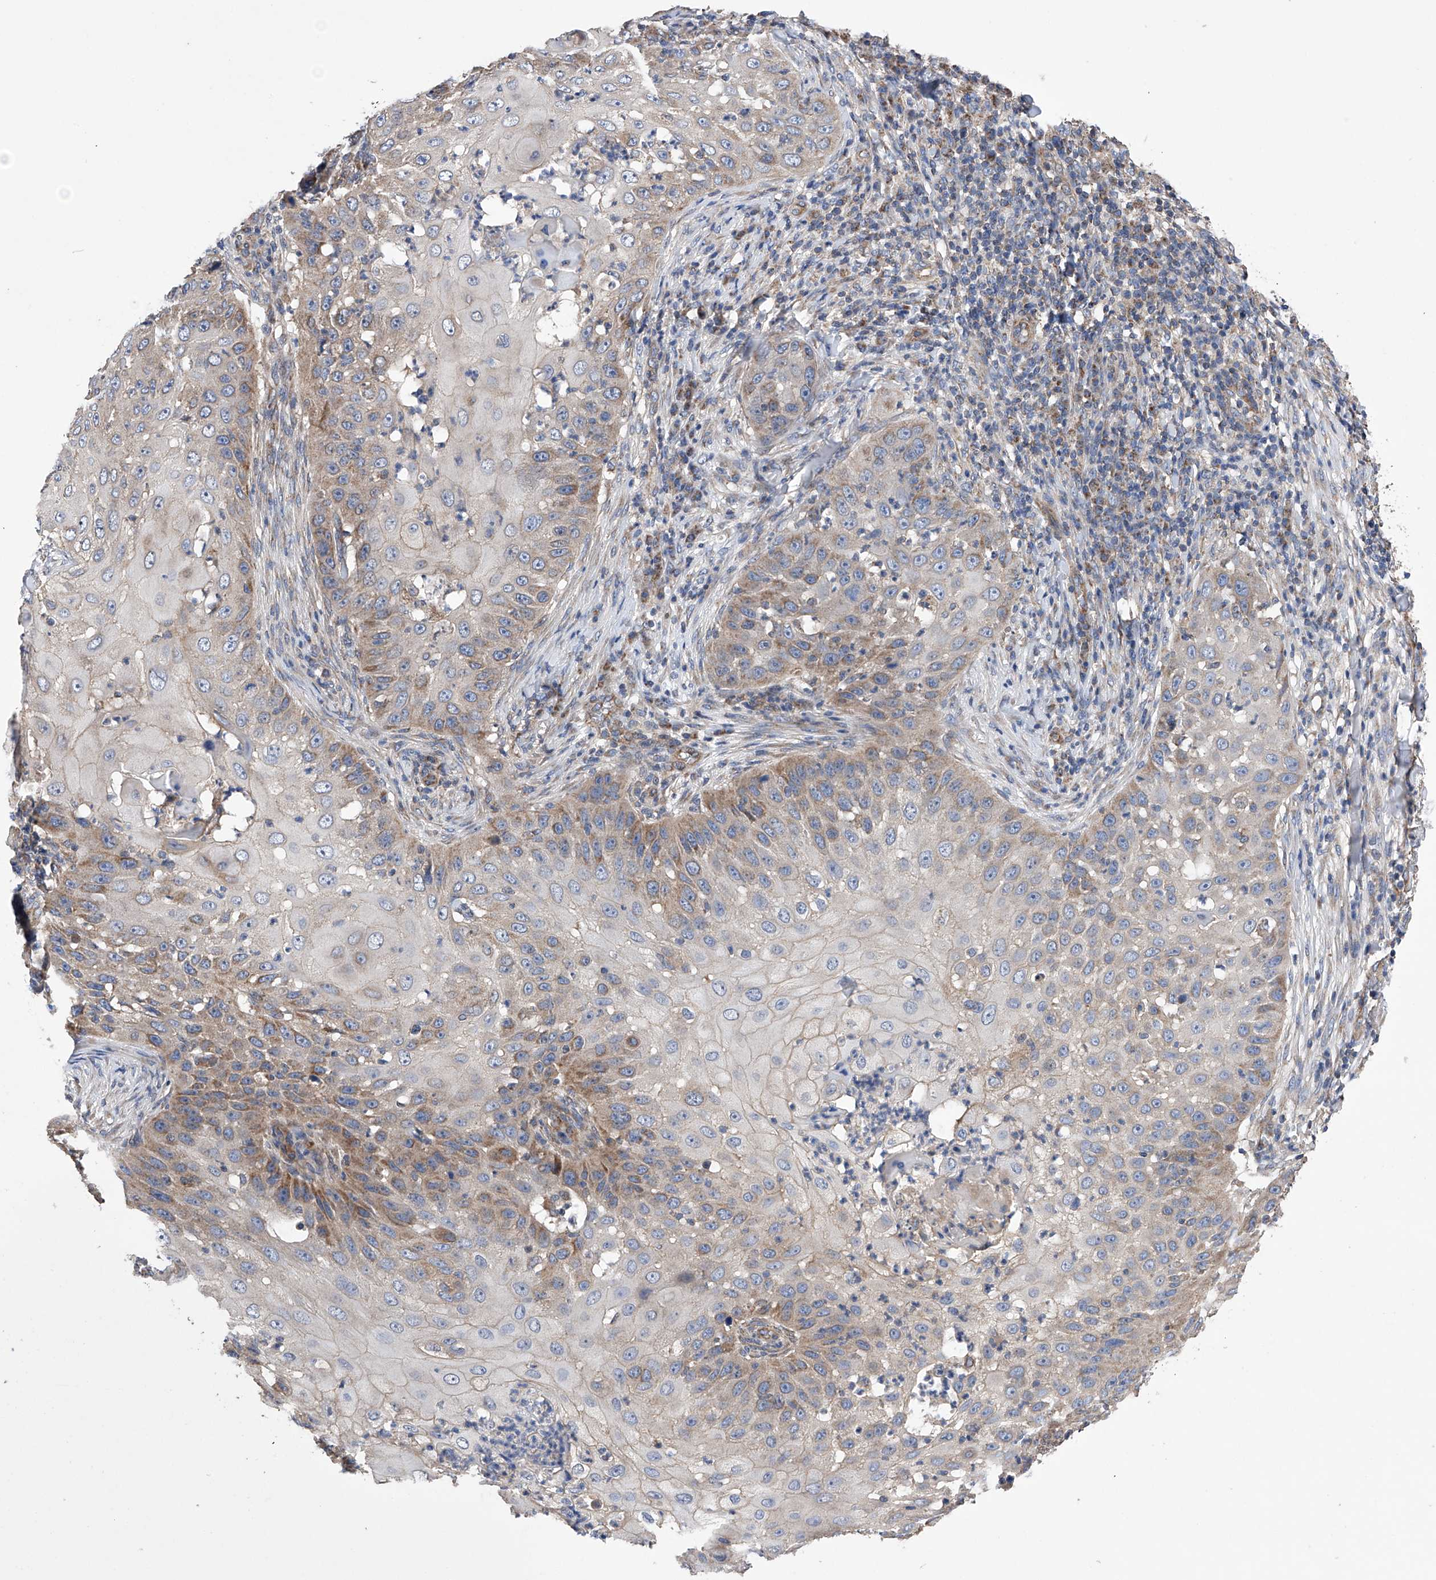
{"staining": {"intensity": "moderate", "quantity": "25%-75%", "location": "cytoplasmic/membranous"}, "tissue": "skin cancer", "cell_type": "Tumor cells", "image_type": "cancer", "snomed": [{"axis": "morphology", "description": "Squamous cell carcinoma, NOS"}, {"axis": "topography", "description": "Skin"}], "caption": "IHC (DAB) staining of human skin cancer (squamous cell carcinoma) reveals moderate cytoplasmic/membranous protein positivity in about 25%-75% of tumor cells.", "gene": "EFCAB2", "patient": {"sex": "female", "age": 44}}